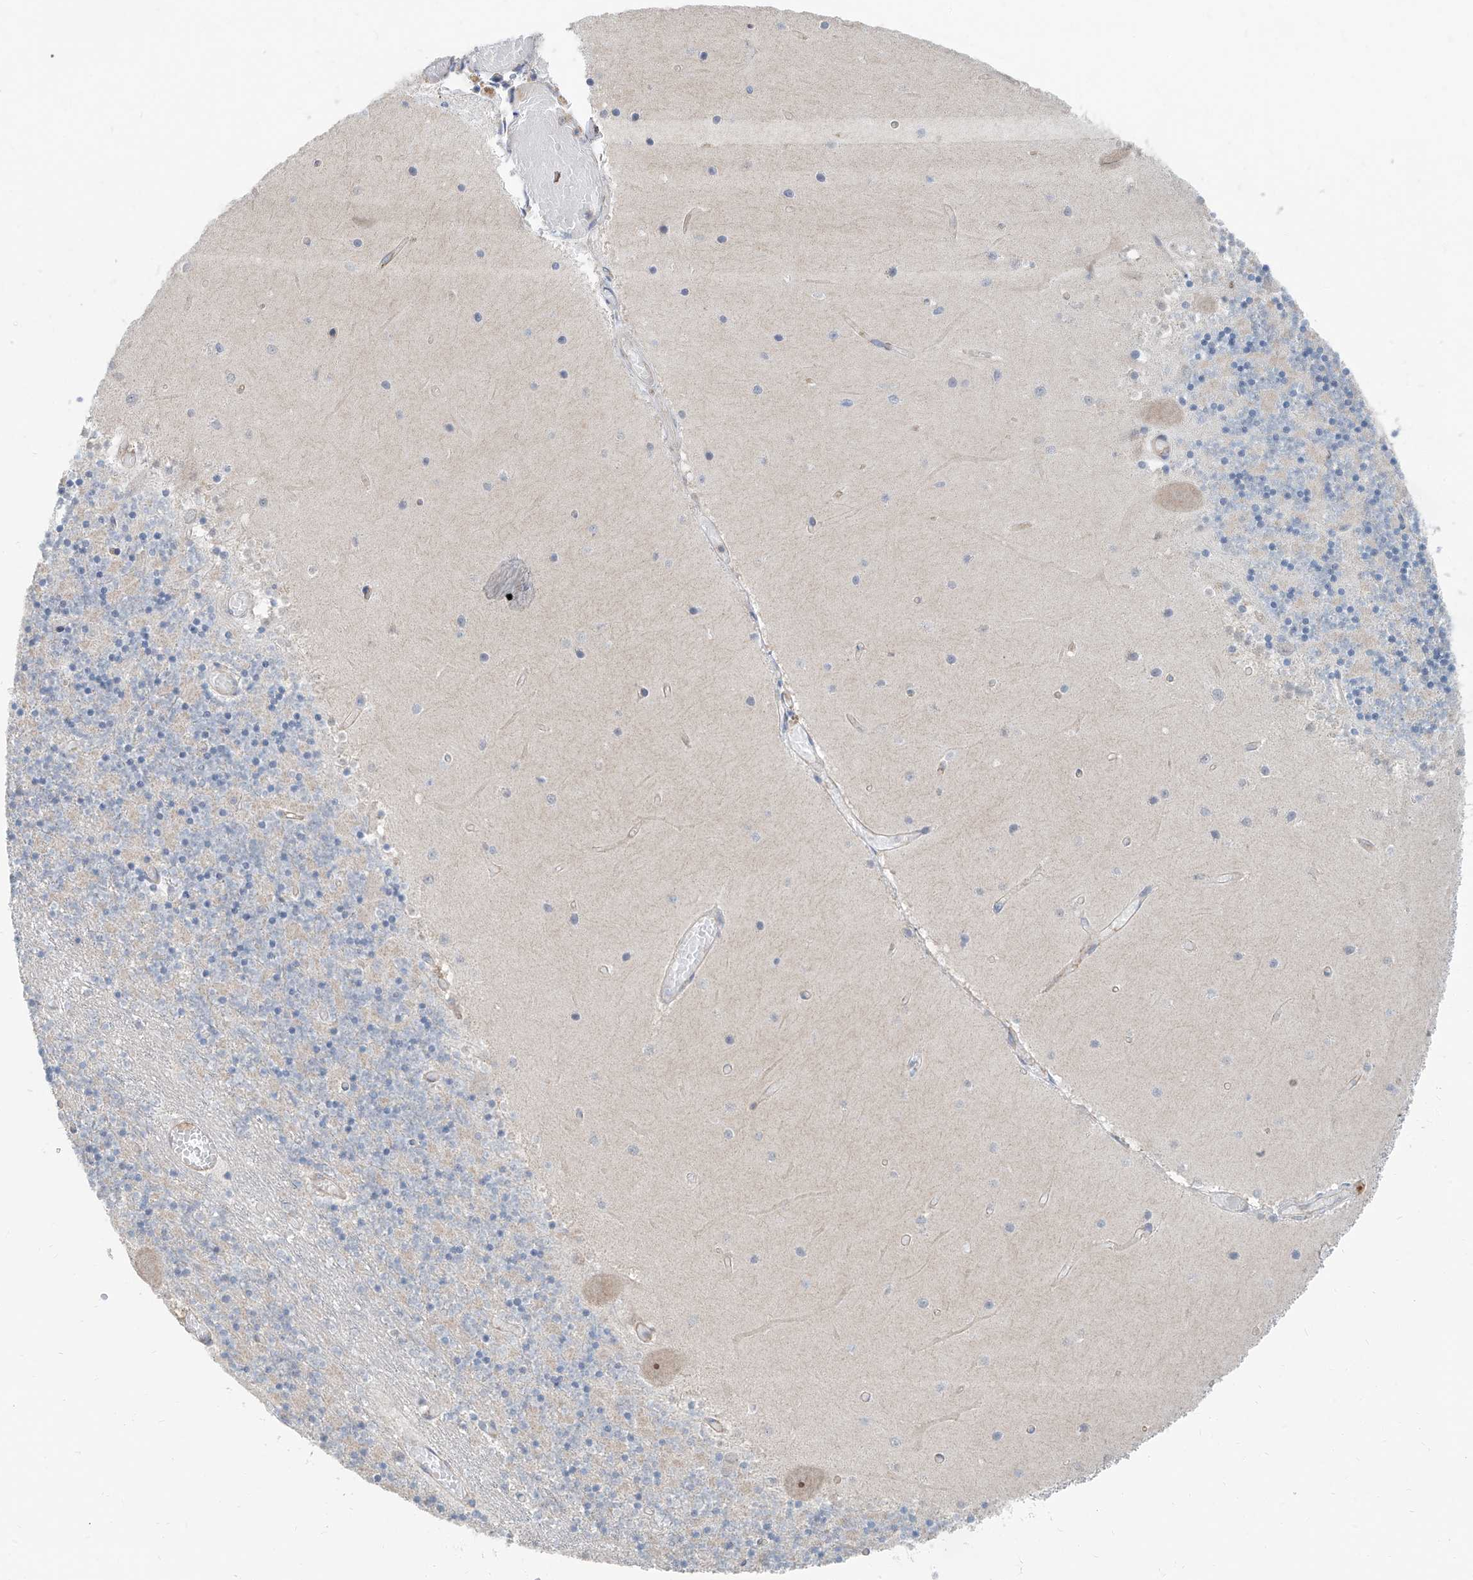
{"staining": {"intensity": "negative", "quantity": "none", "location": "none"}, "tissue": "cerebellum", "cell_type": "Cells in granular layer", "image_type": "normal", "snomed": [{"axis": "morphology", "description": "Normal tissue, NOS"}, {"axis": "topography", "description": "Cerebellum"}], "caption": "Protein analysis of unremarkable cerebellum shows no significant staining in cells in granular layer. (DAB (3,3'-diaminobenzidine) IHC visualized using brightfield microscopy, high magnification).", "gene": "KCNK10", "patient": {"sex": "female", "age": 28}}